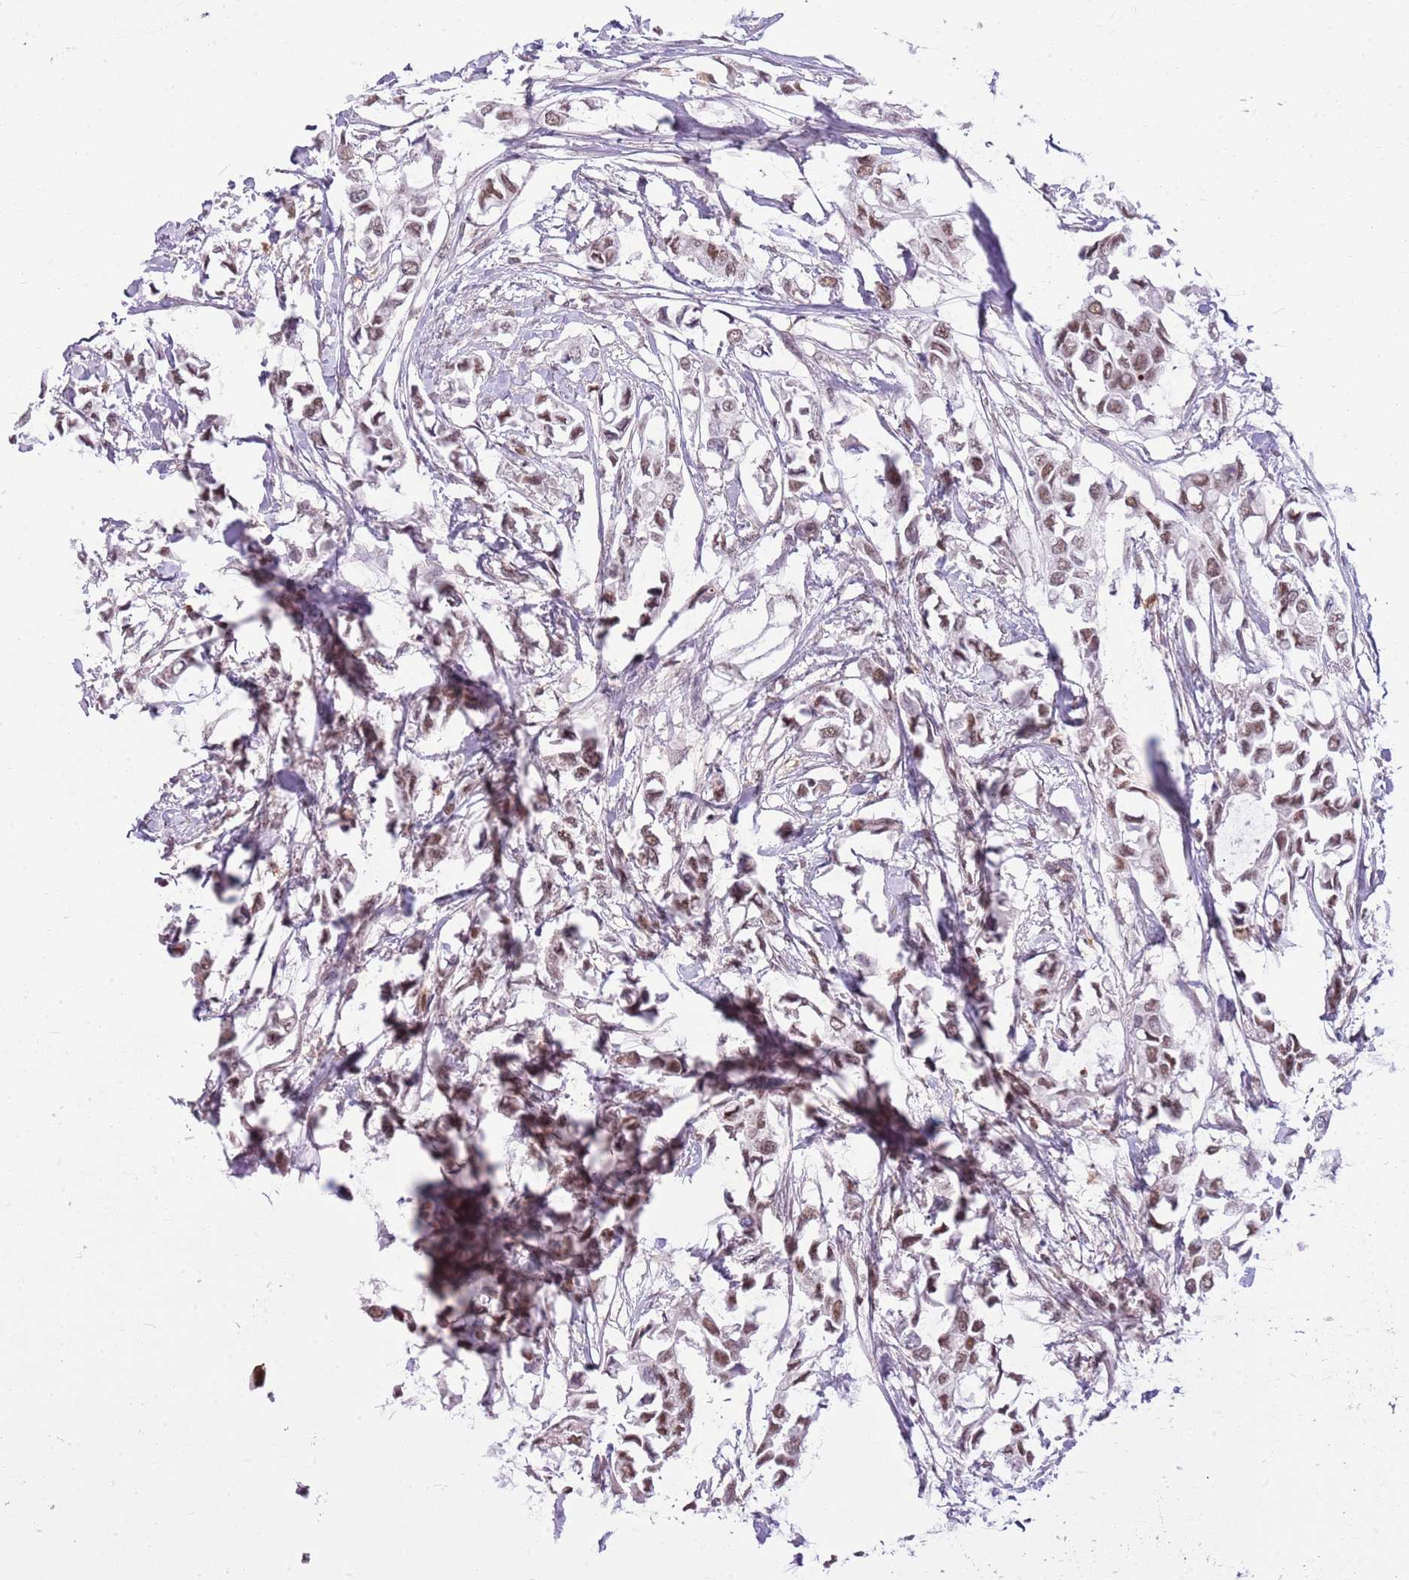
{"staining": {"intensity": "moderate", "quantity": ">75%", "location": "nuclear"}, "tissue": "breast cancer", "cell_type": "Tumor cells", "image_type": "cancer", "snomed": [{"axis": "morphology", "description": "Duct carcinoma"}, {"axis": "topography", "description": "Breast"}], "caption": "Breast cancer (intraductal carcinoma) was stained to show a protein in brown. There is medium levels of moderate nuclear positivity in about >75% of tumor cells.", "gene": "DHX32", "patient": {"sex": "female", "age": 41}}